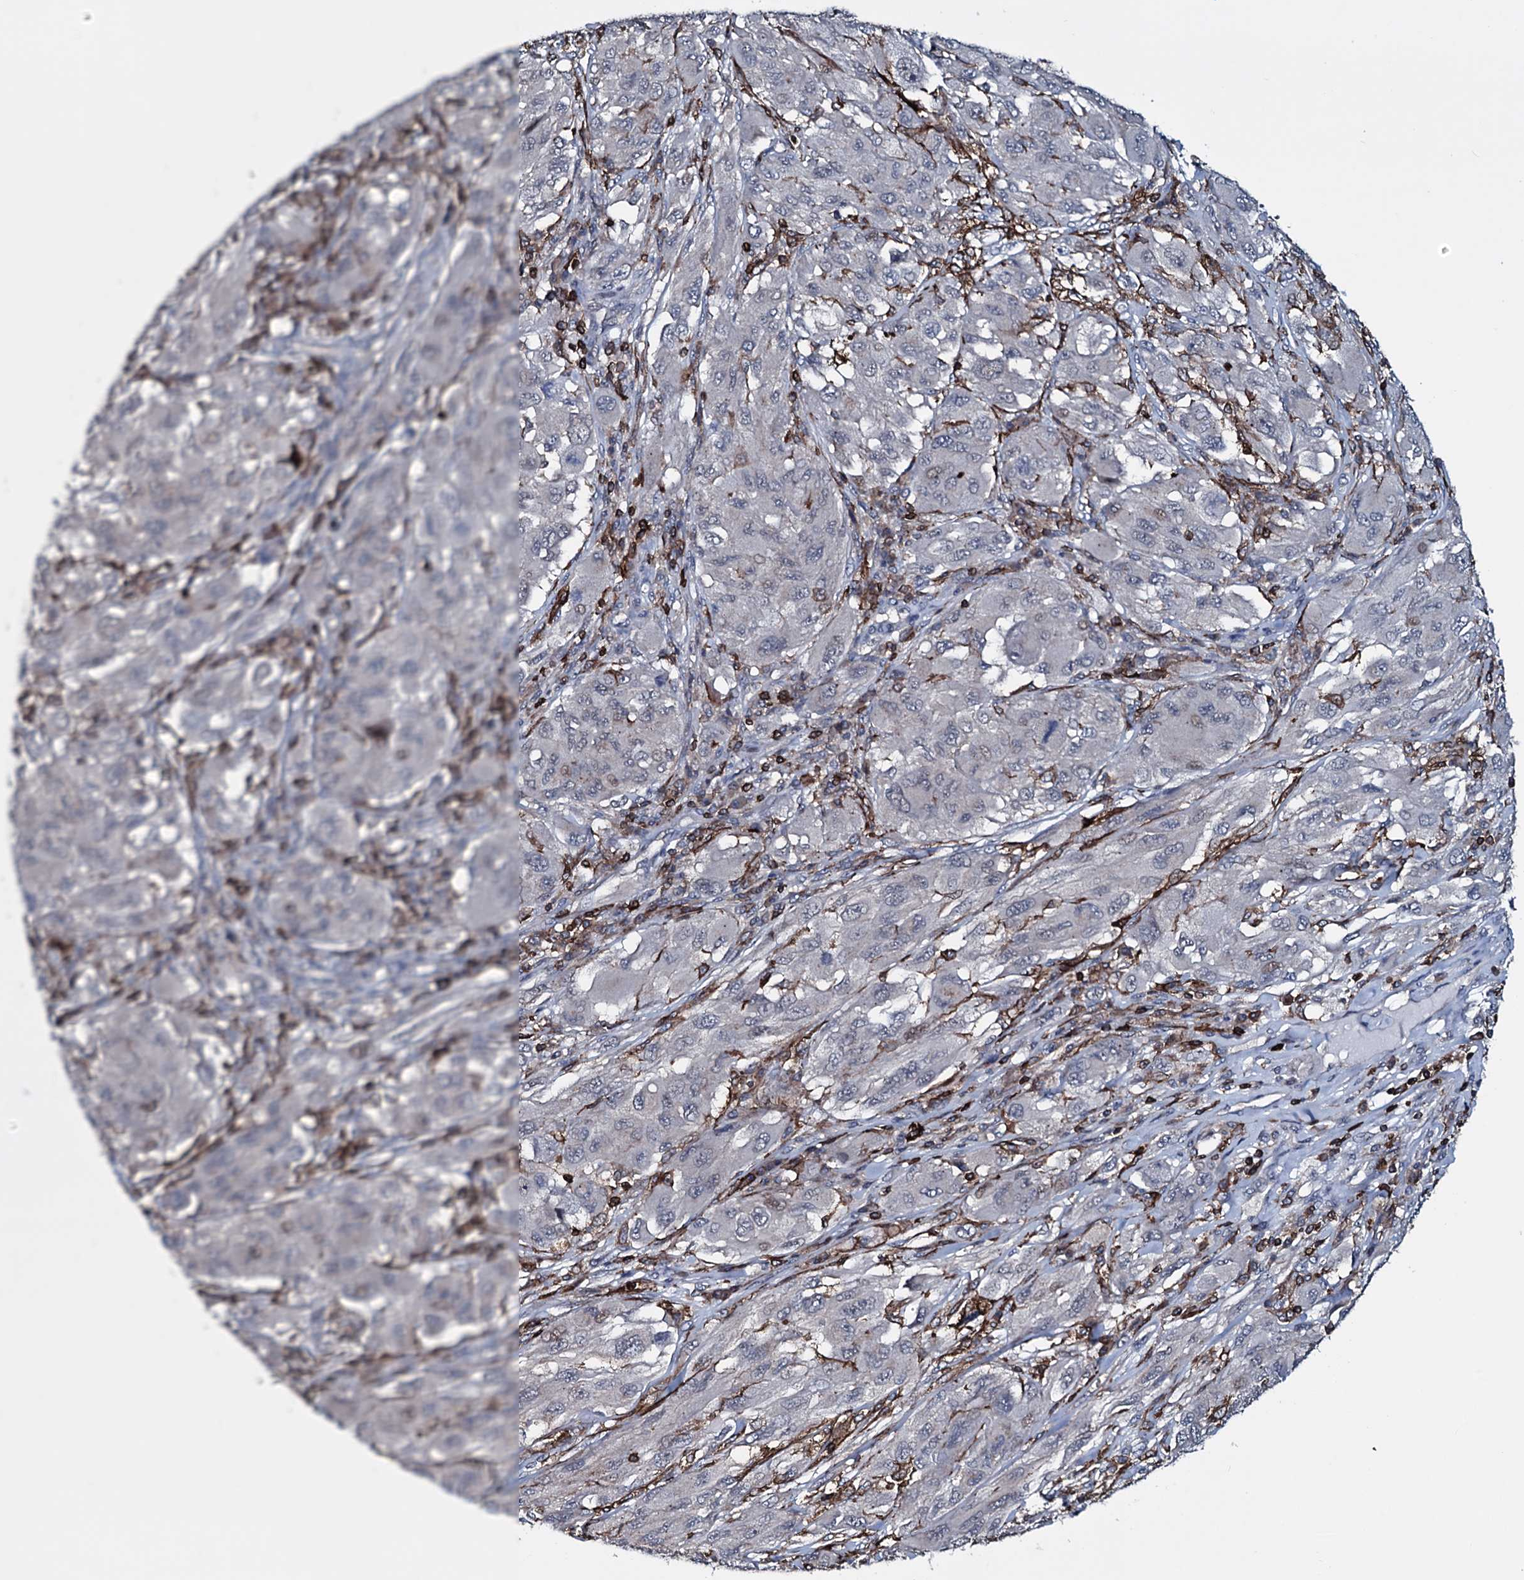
{"staining": {"intensity": "negative", "quantity": "none", "location": "none"}, "tissue": "melanoma", "cell_type": "Tumor cells", "image_type": "cancer", "snomed": [{"axis": "morphology", "description": "Malignant melanoma, NOS"}, {"axis": "topography", "description": "Skin"}], "caption": "Immunohistochemical staining of human melanoma exhibits no significant staining in tumor cells.", "gene": "OGFOD2", "patient": {"sex": "female", "age": 91}}